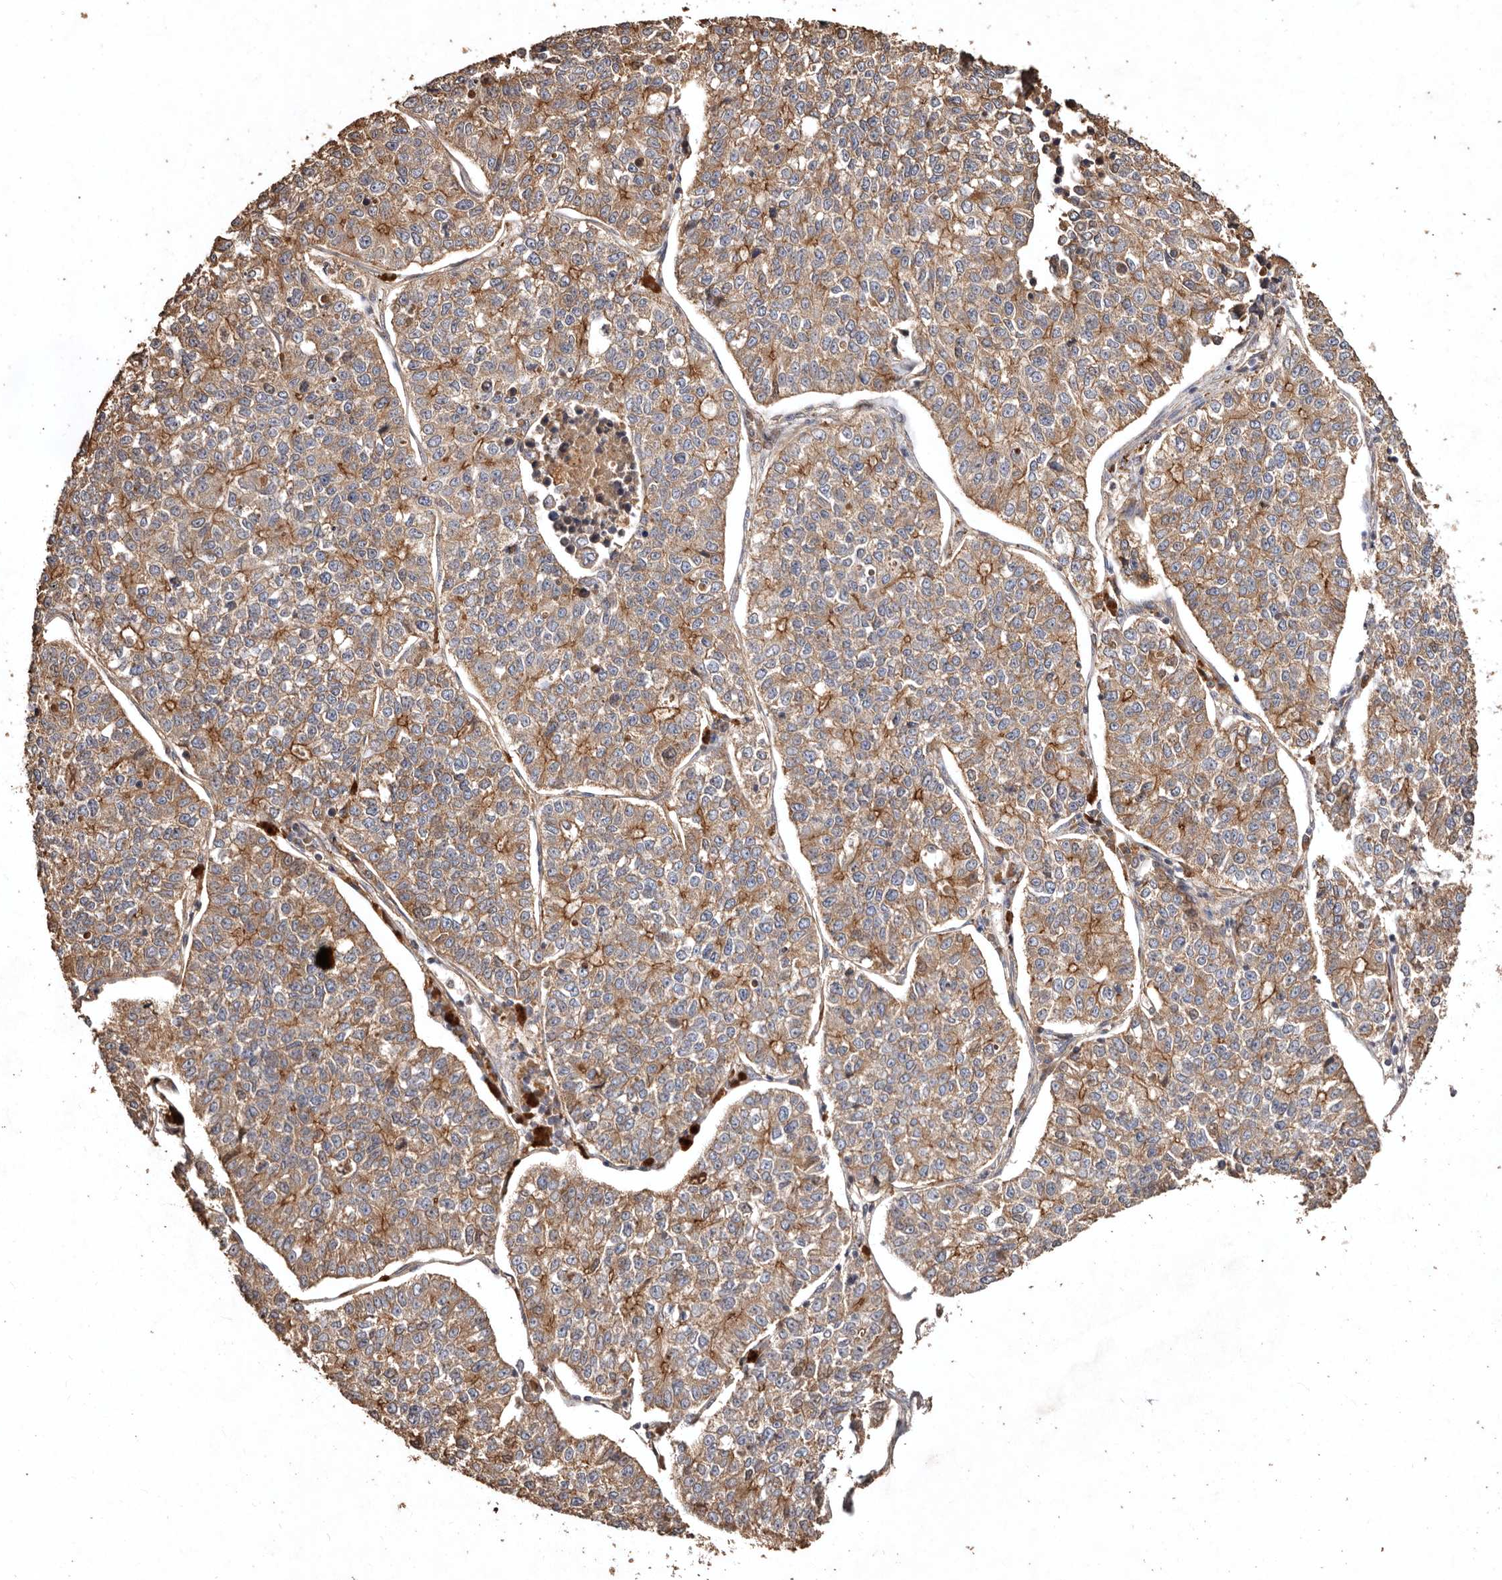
{"staining": {"intensity": "moderate", "quantity": ">75%", "location": "cytoplasmic/membranous"}, "tissue": "lung cancer", "cell_type": "Tumor cells", "image_type": "cancer", "snomed": [{"axis": "morphology", "description": "Adenocarcinoma, NOS"}, {"axis": "topography", "description": "Lung"}], "caption": "Lung cancer (adenocarcinoma) stained with a brown dye exhibits moderate cytoplasmic/membranous positive expression in approximately >75% of tumor cells.", "gene": "FARS2", "patient": {"sex": "male", "age": 49}}